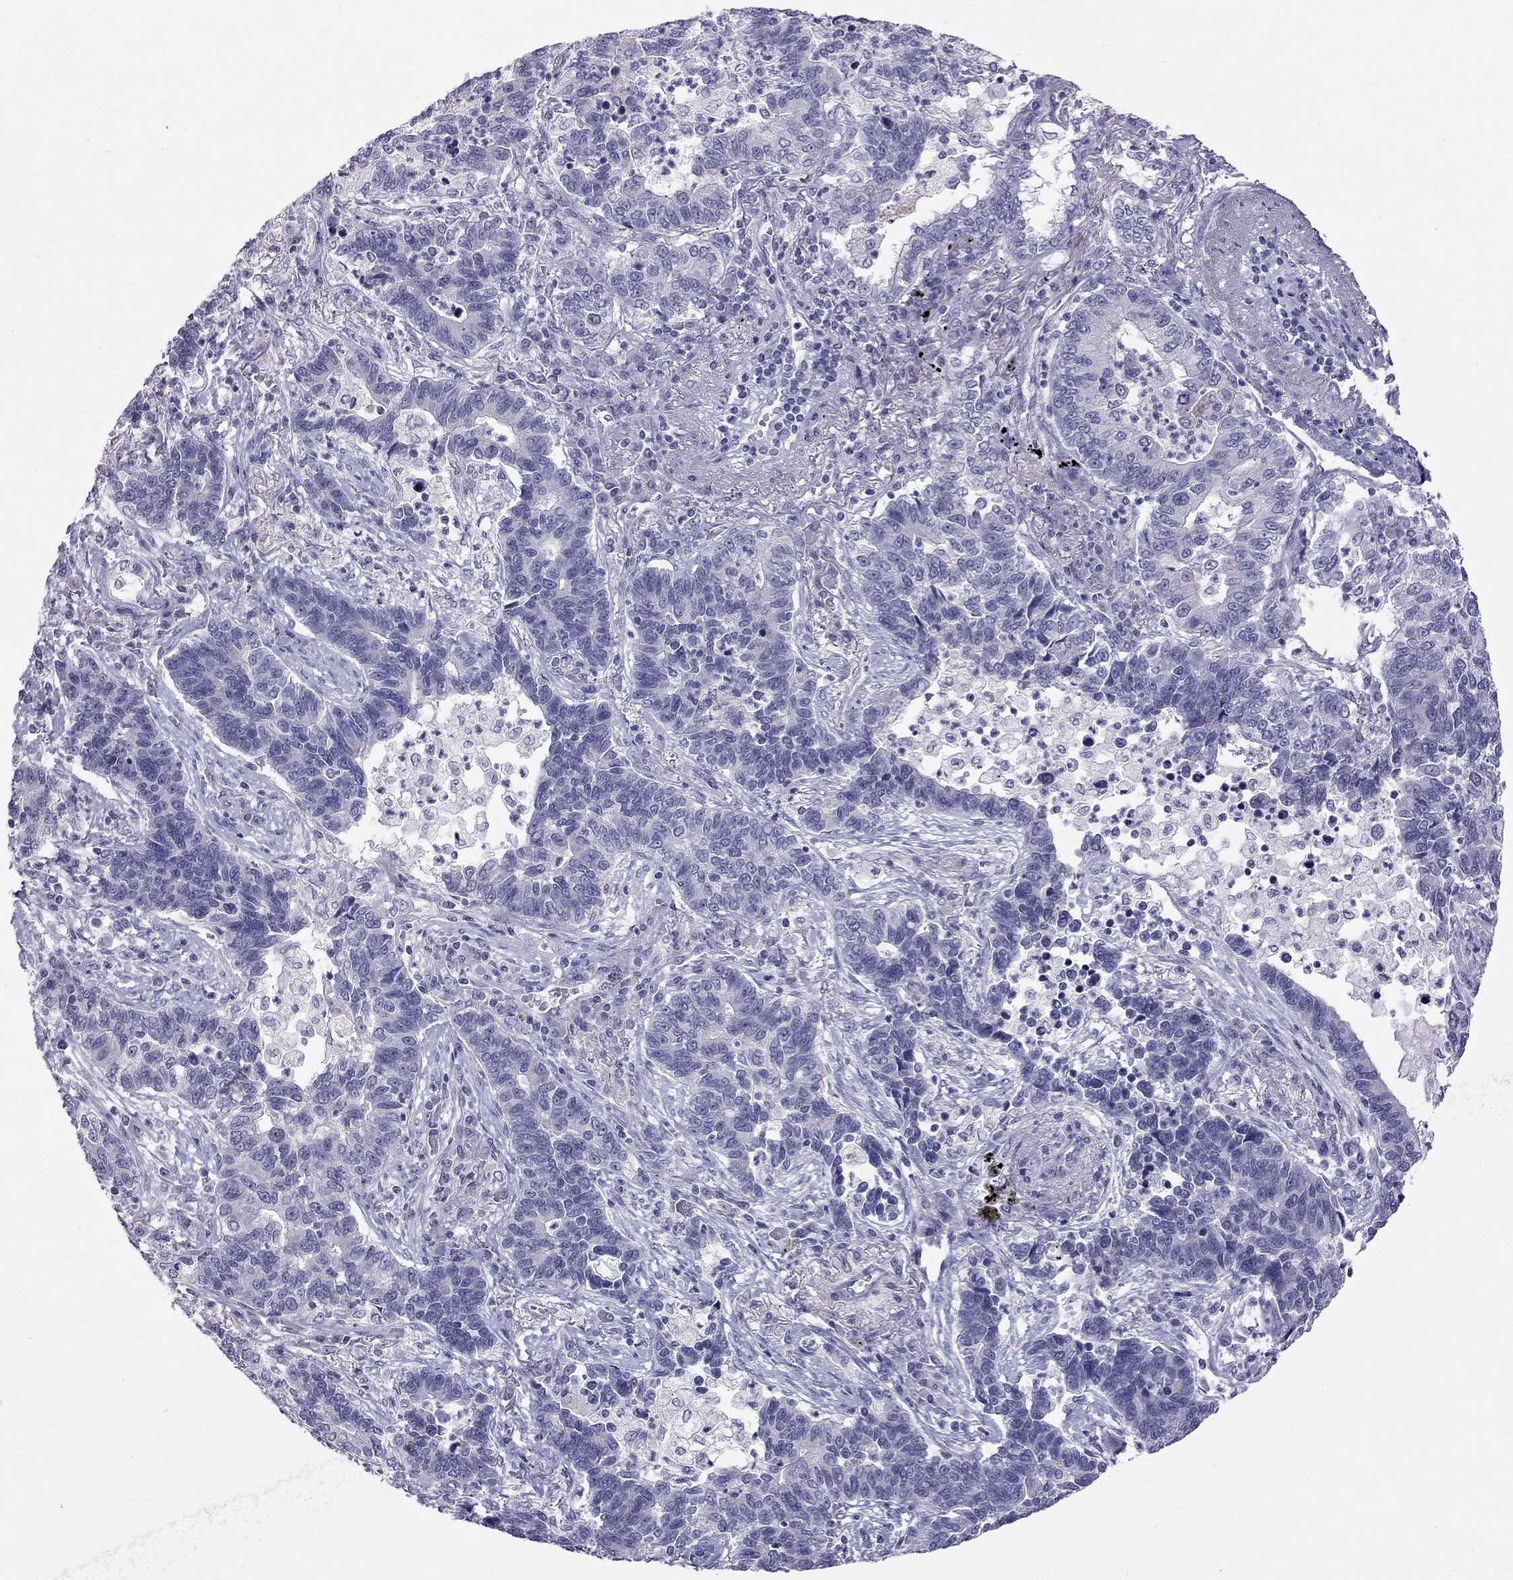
{"staining": {"intensity": "negative", "quantity": "none", "location": "none"}, "tissue": "lung cancer", "cell_type": "Tumor cells", "image_type": "cancer", "snomed": [{"axis": "morphology", "description": "Adenocarcinoma, NOS"}, {"axis": "topography", "description": "Lung"}], "caption": "Immunohistochemical staining of human lung cancer shows no significant positivity in tumor cells.", "gene": "JHY", "patient": {"sex": "female", "age": 57}}